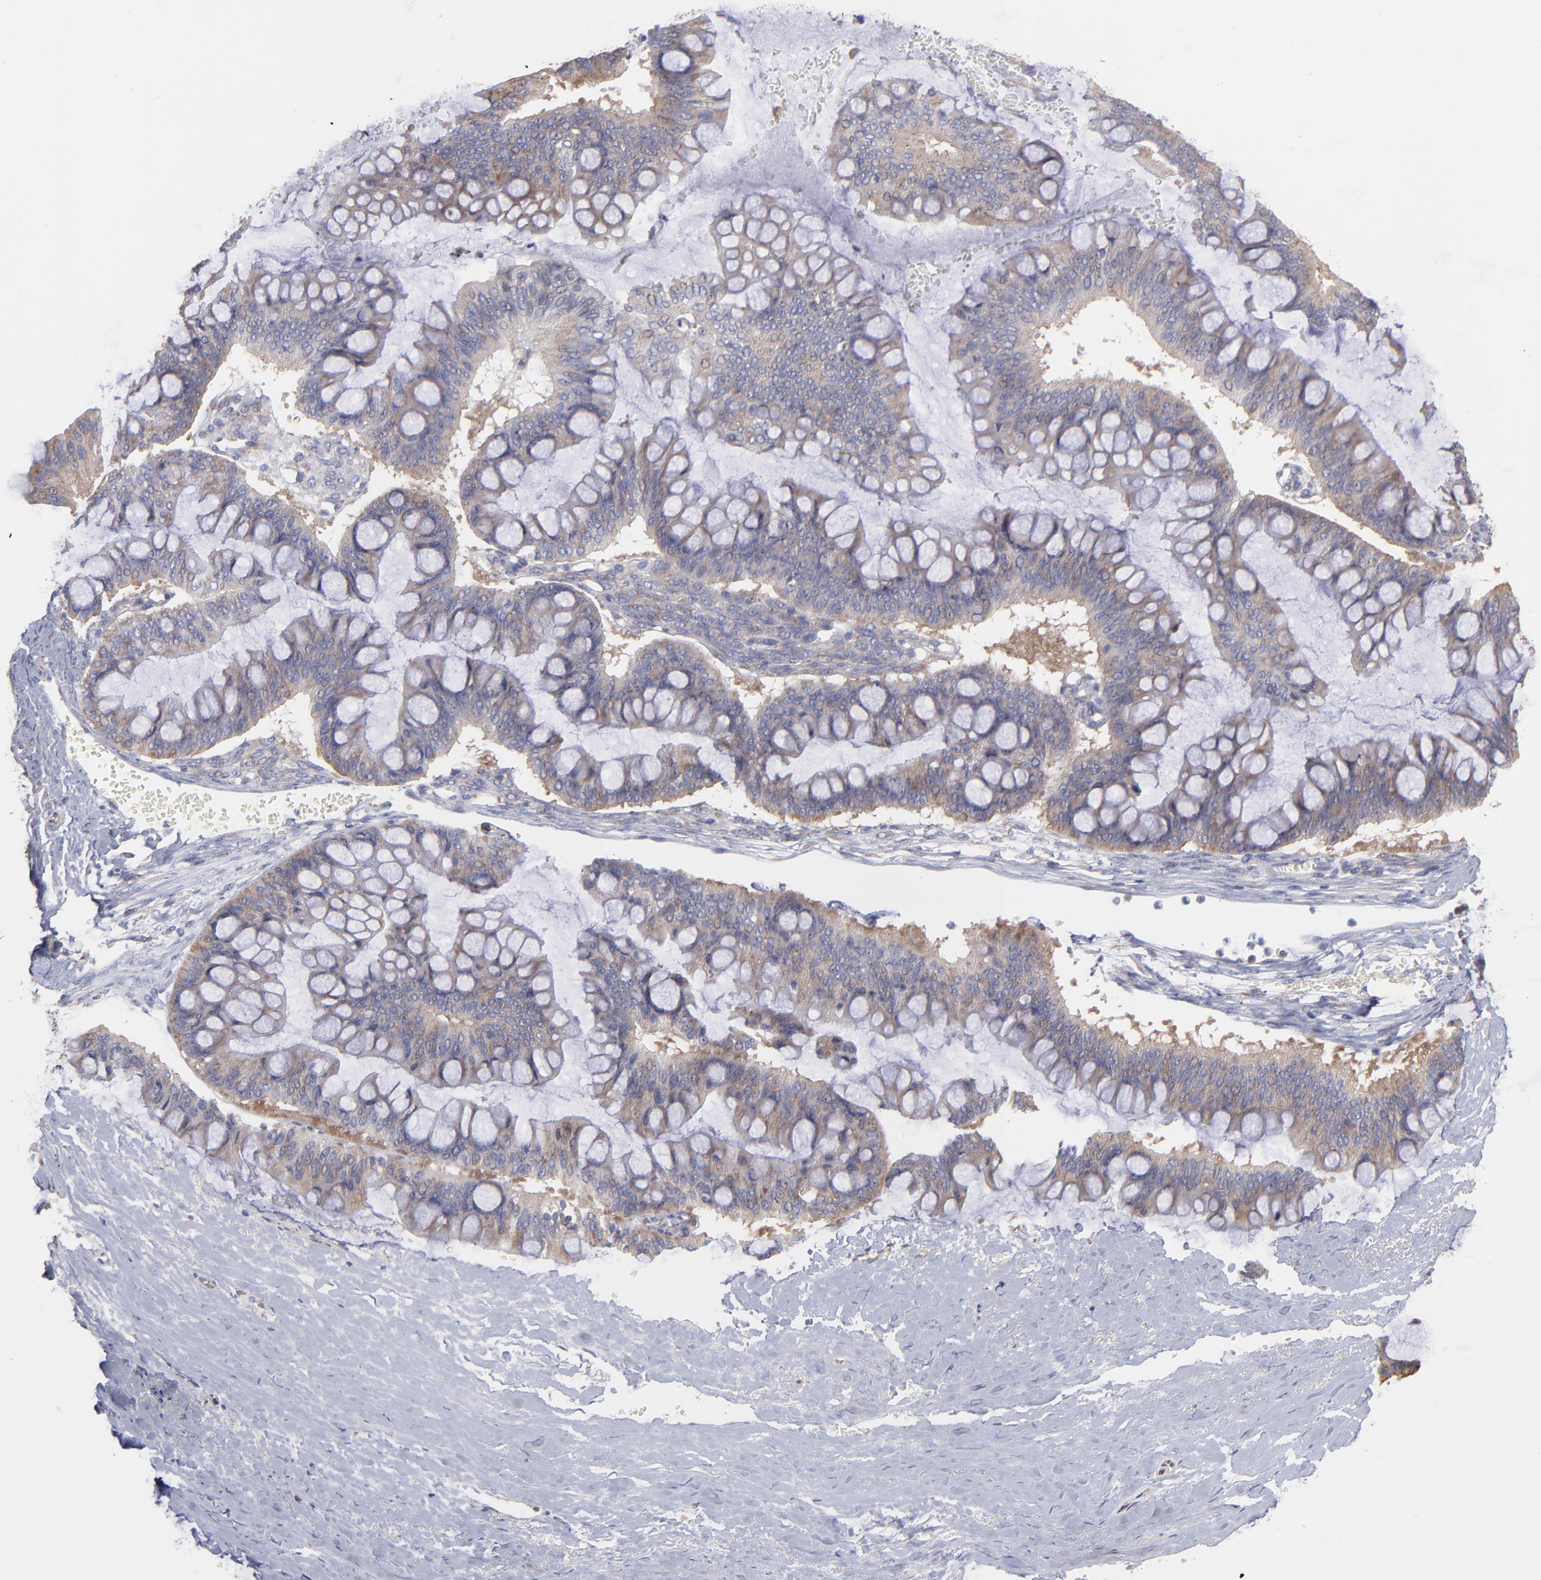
{"staining": {"intensity": "weak", "quantity": "<25%", "location": "cytoplasmic/membranous"}, "tissue": "ovarian cancer", "cell_type": "Tumor cells", "image_type": "cancer", "snomed": [{"axis": "morphology", "description": "Cystadenocarcinoma, mucinous, NOS"}, {"axis": "topography", "description": "Ovary"}], "caption": "Tumor cells show no significant protein staining in mucinous cystadenocarcinoma (ovarian).", "gene": "RPLP0", "patient": {"sex": "female", "age": 73}}